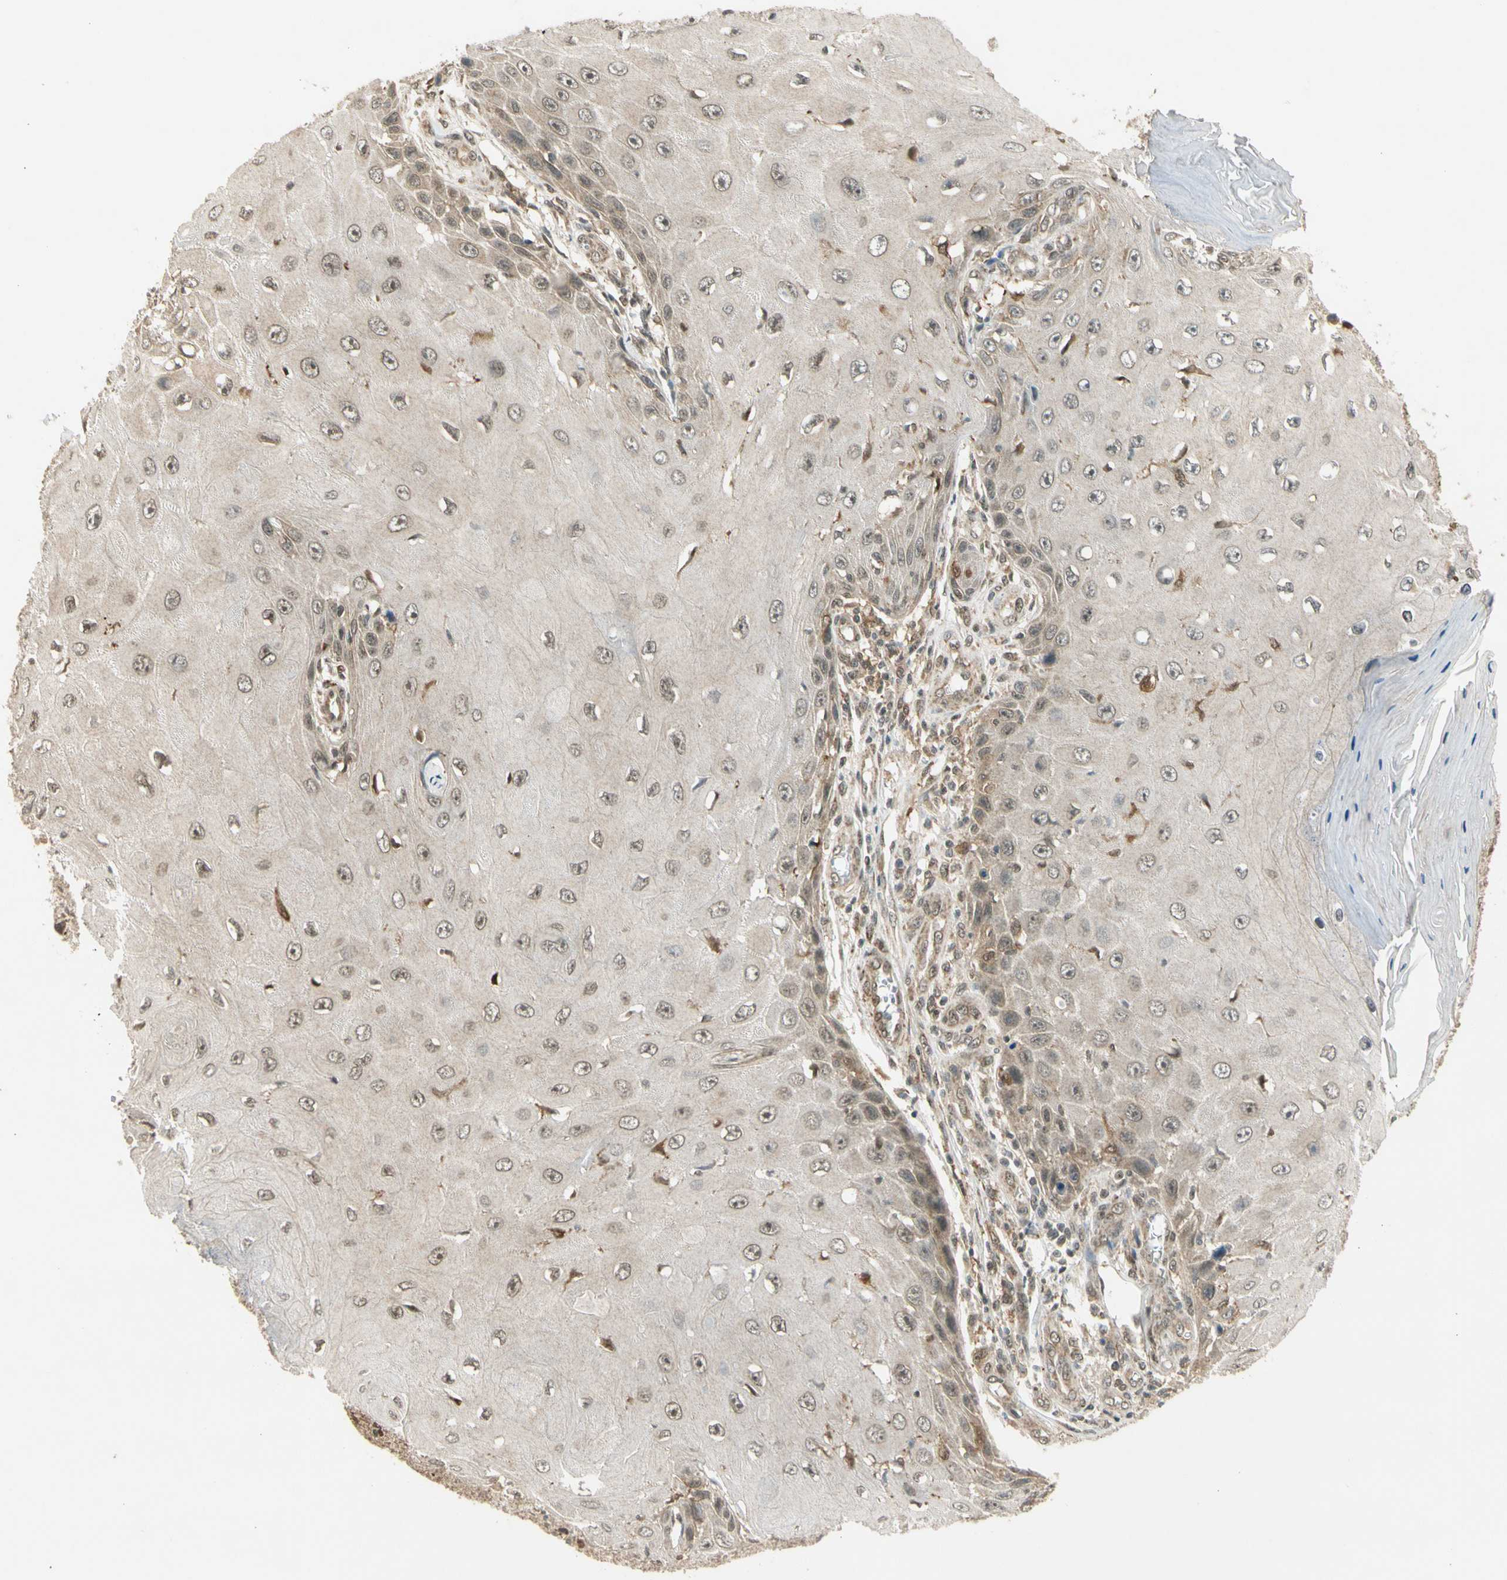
{"staining": {"intensity": "weak", "quantity": "25%-75%", "location": "cytoplasmic/membranous,nuclear"}, "tissue": "skin cancer", "cell_type": "Tumor cells", "image_type": "cancer", "snomed": [{"axis": "morphology", "description": "Squamous cell carcinoma, NOS"}, {"axis": "topography", "description": "Skin"}], "caption": "Skin squamous cell carcinoma stained for a protein reveals weak cytoplasmic/membranous and nuclear positivity in tumor cells.", "gene": "ZNF135", "patient": {"sex": "female", "age": 73}}